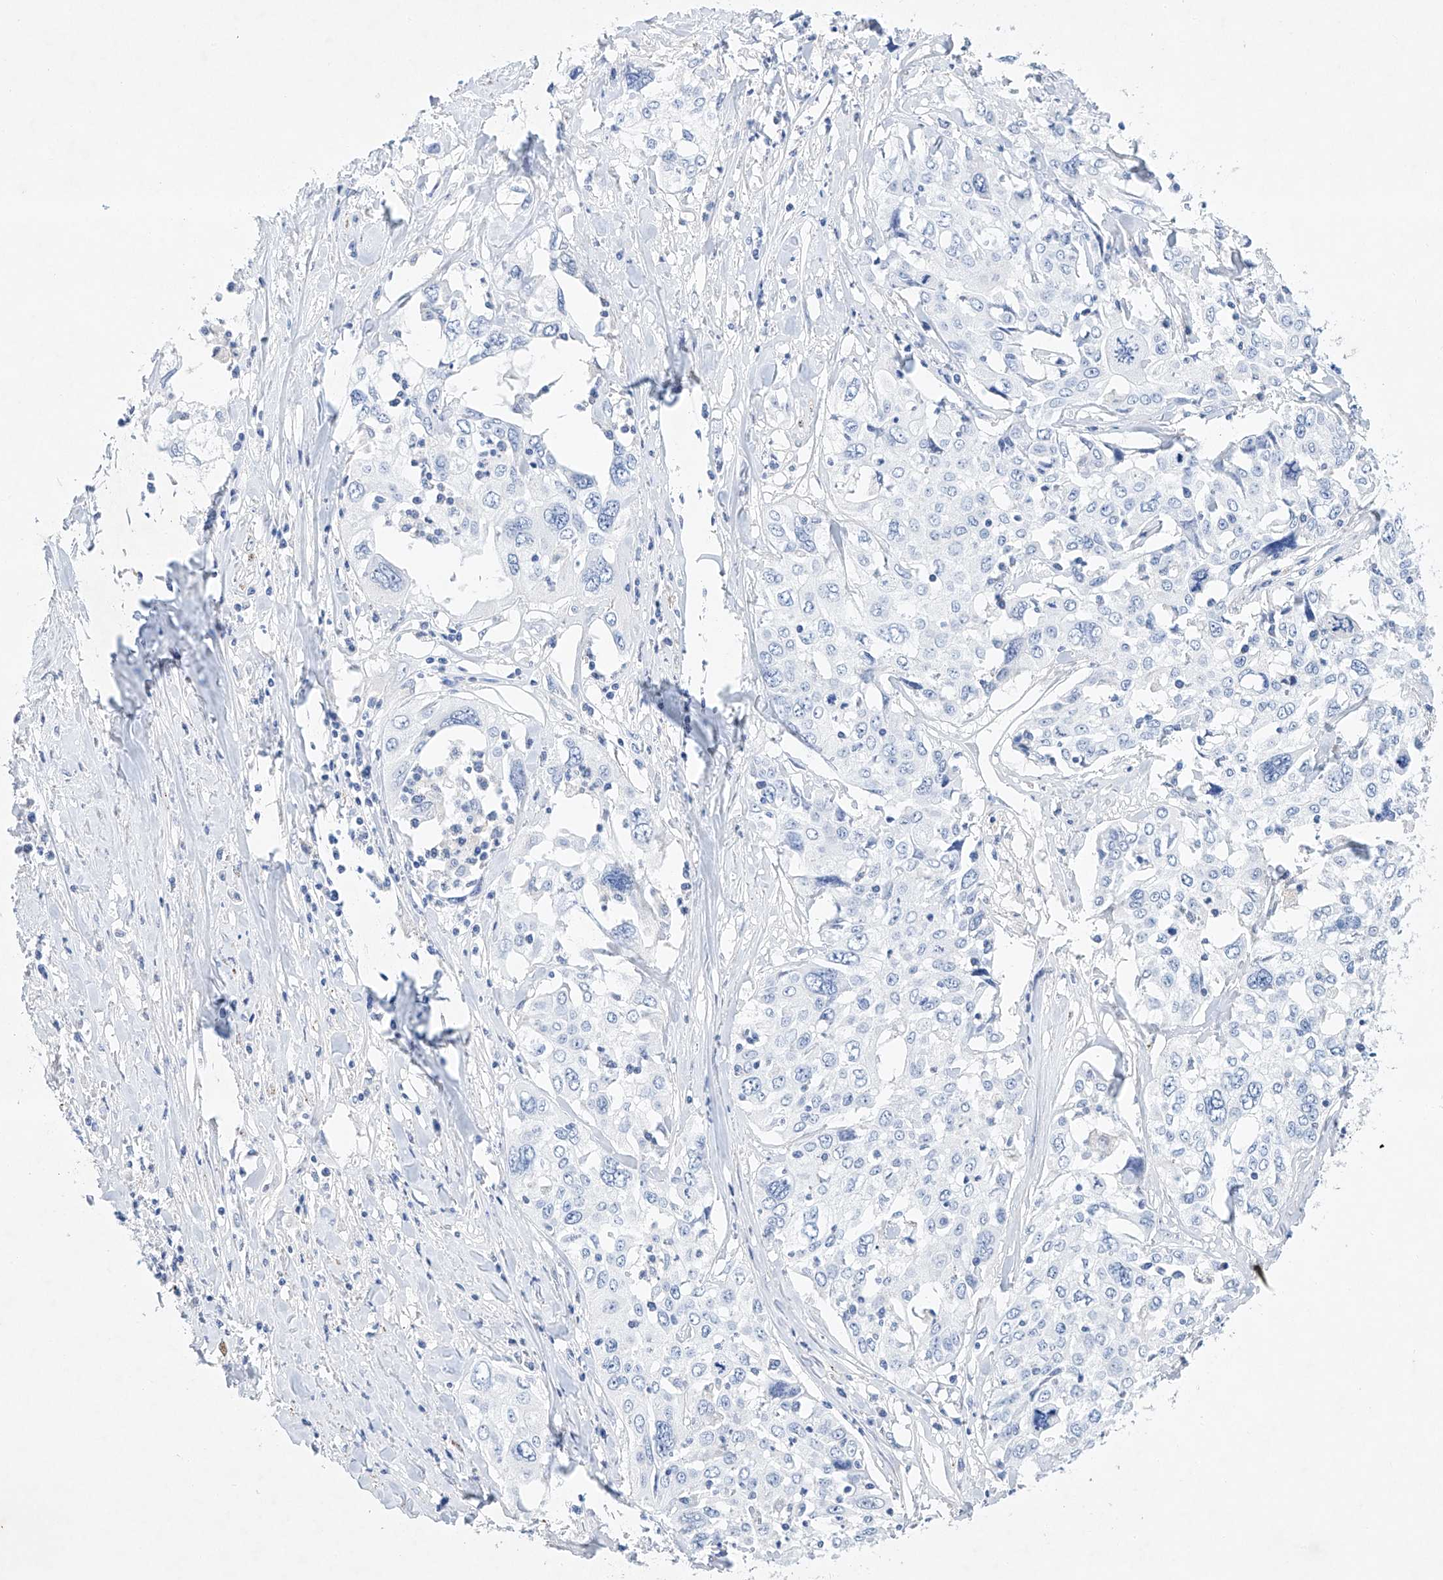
{"staining": {"intensity": "negative", "quantity": "none", "location": "none"}, "tissue": "cervical cancer", "cell_type": "Tumor cells", "image_type": "cancer", "snomed": [{"axis": "morphology", "description": "Squamous cell carcinoma, NOS"}, {"axis": "topography", "description": "Cervix"}], "caption": "Immunohistochemical staining of cervical squamous cell carcinoma displays no significant staining in tumor cells.", "gene": "LURAP1", "patient": {"sex": "female", "age": 31}}